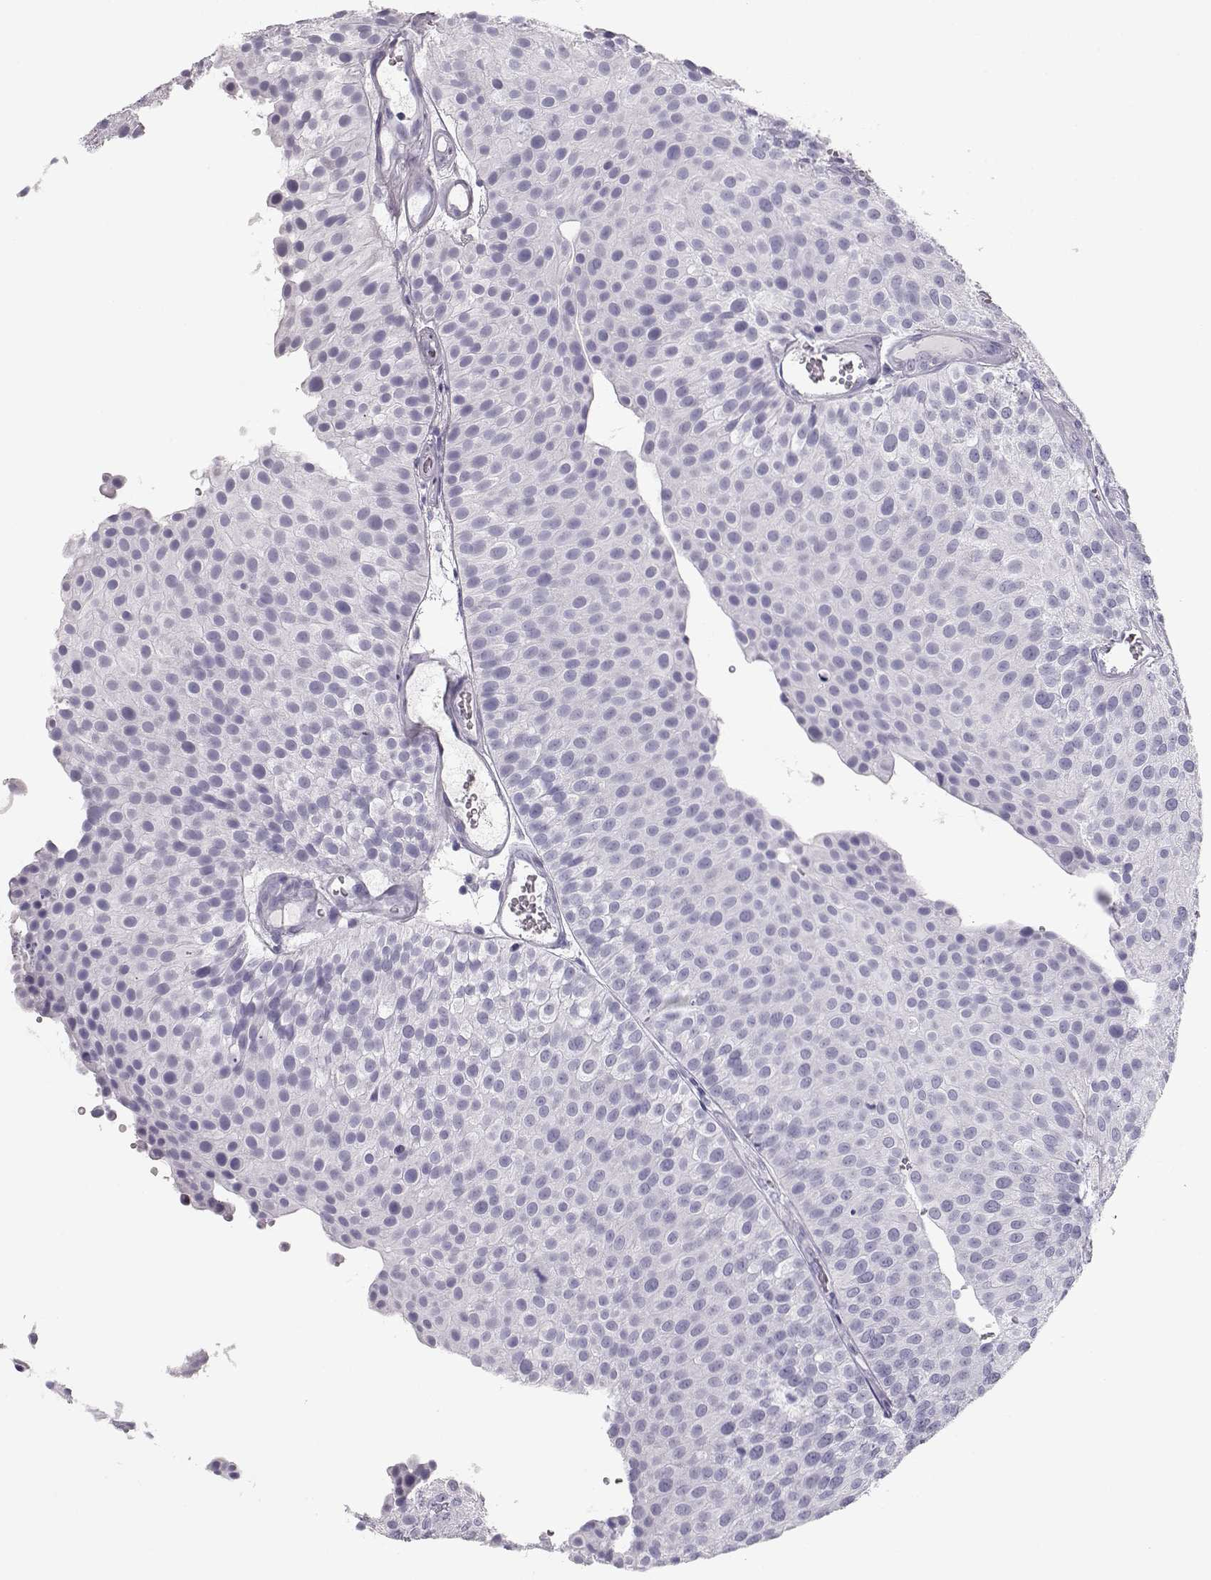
{"staining": {"intensity": "negative", "quantity": "none", "location": "none"}, "tissue": "urothelial cancer", "cell_type": "Tumor cells", "image_type": "cancer", "snomed": [{"axis": "morphology", "description": "Urothelial carcinoma, Low grade"}, {"axis": "topography", "description": "Urinary bladder"}], "caption": "Immunohistochemistry micrograph of neoplastic tissue: urothelial cancer stained with DAB (3,3'-diaminobenzidine) displays no significant protein staining in tumor cells.", "gene": "MIP", "patient": {"sex": "female", "age": 87}}